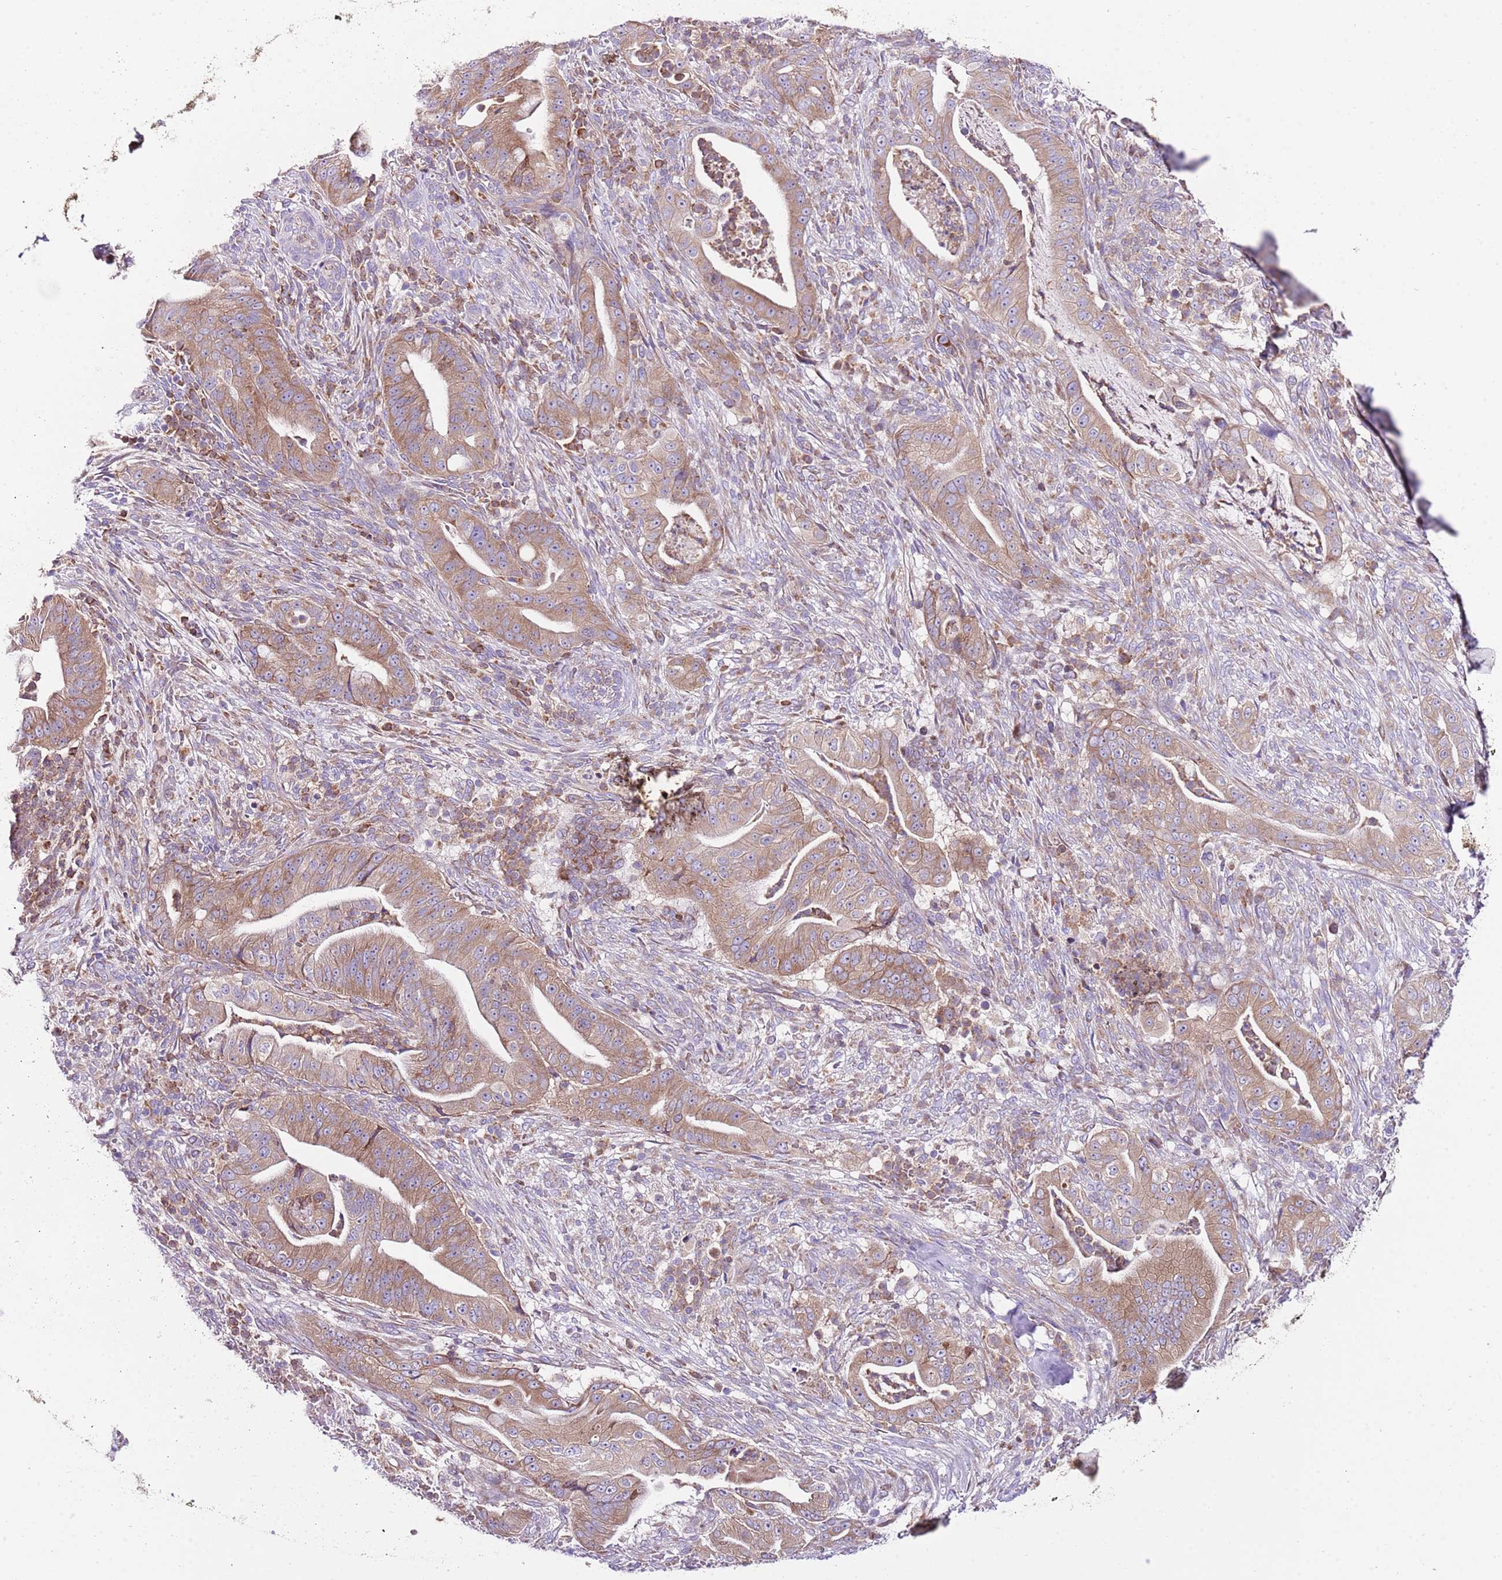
{"staining": {"intensity": "moderate", "quantity": ">75%", "location": "cytoplasmic/membranous"}, "tissue": "pancreatic cancer", "cell_type": "Tumor cells", "image_type": "cancer", "snomed": [{"axis": "morphology", "description": "Adenocarcinoma, NOS"}, {"axis": "topography", "description": "Pancreas"}], "caption": "Pancreatic cancer (adenocarcinoma) stained with a protein marker displays moderate staining in tumor cells.", "gene": "RPS10", "patient": {"sex": "male", "age": 71}}